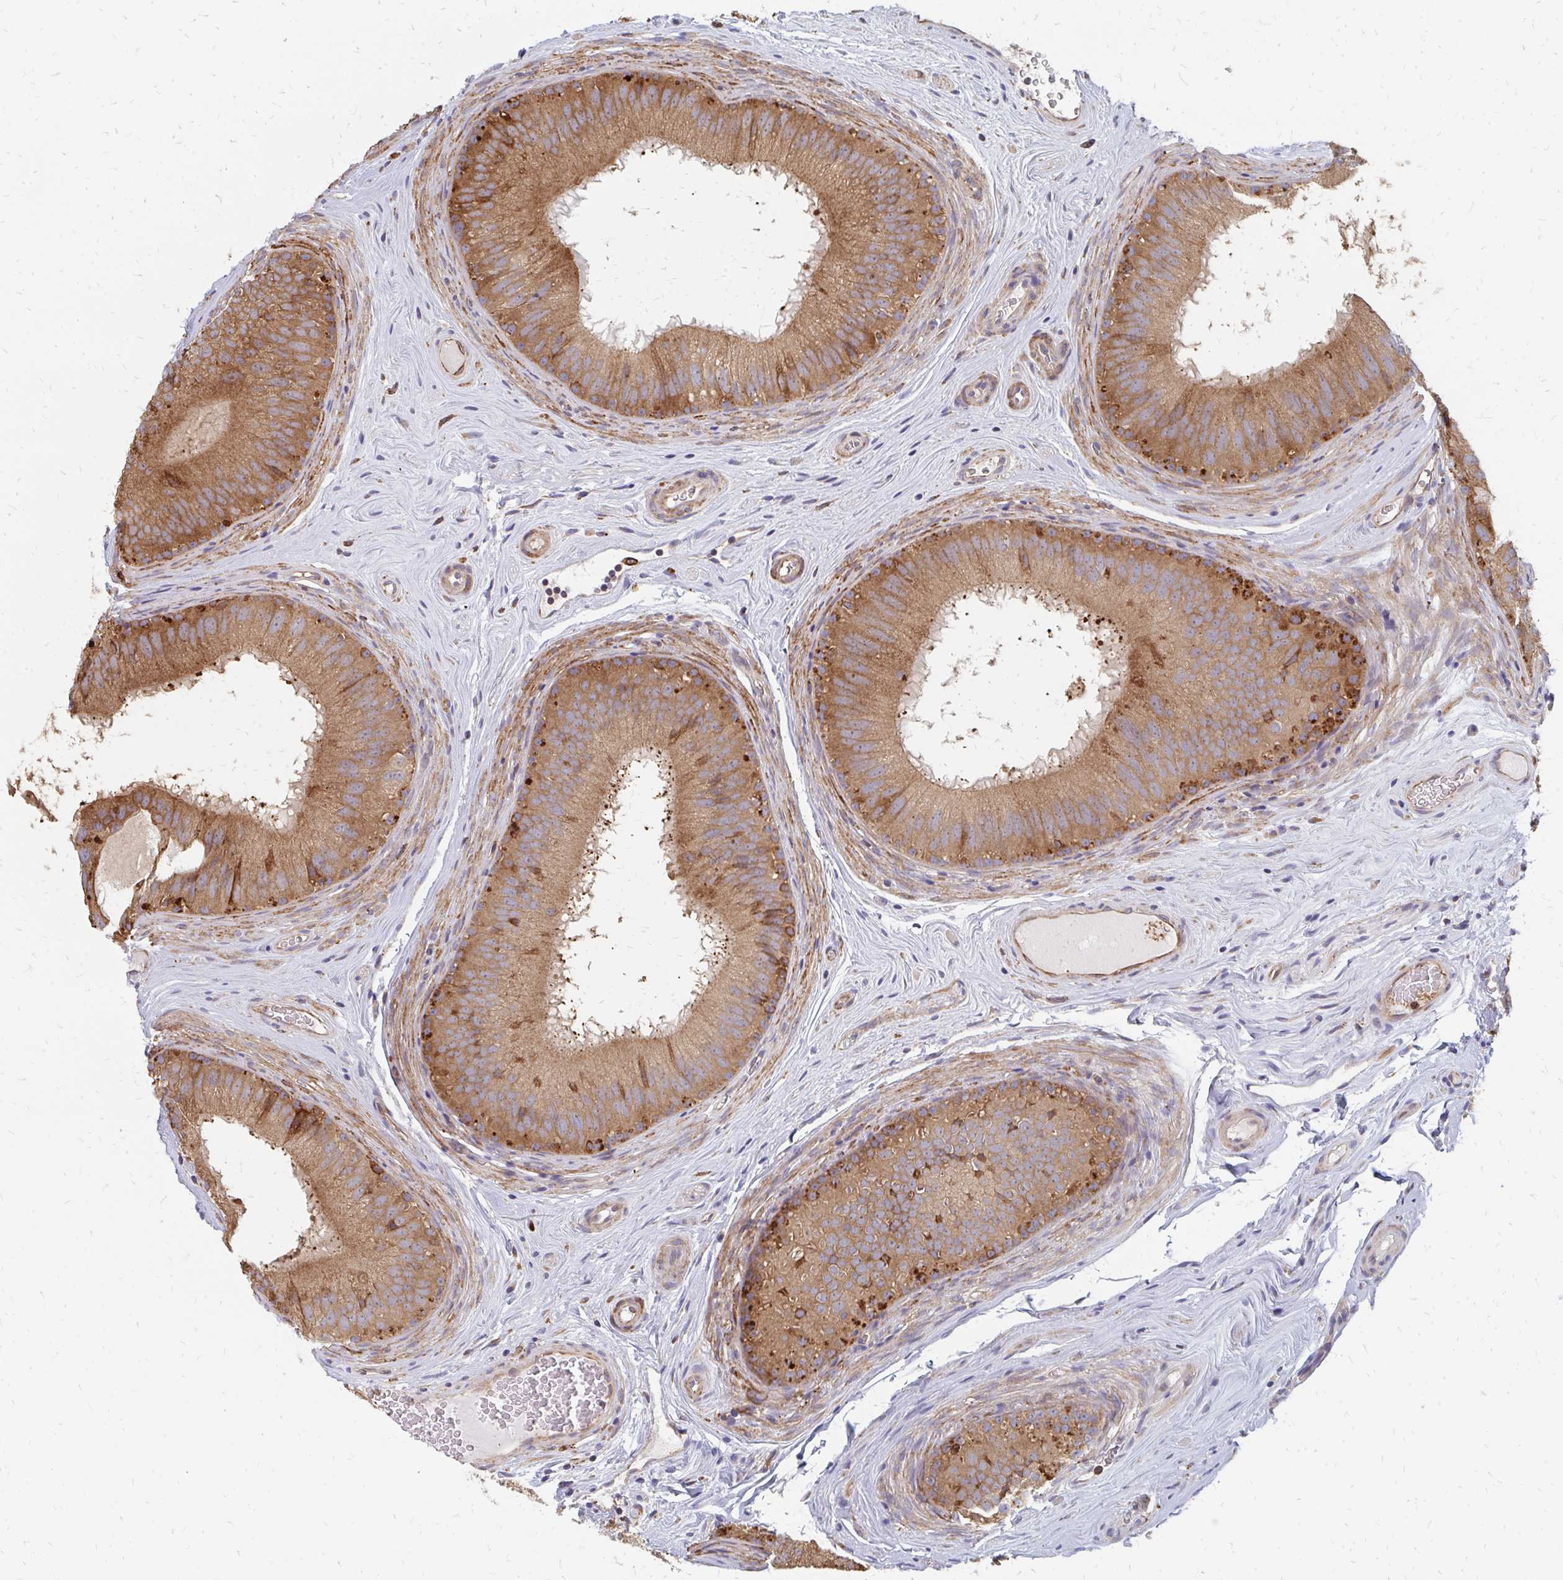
{"staining": {"intensity": "moderate", "quantity": ">75%", "location": "cytoplasmic/membranous"}, "tissue": "epididymis", "cell_type": "Glandular cells", "image_type": "normal", "snomed": [{"axis": "morphology", "description": "Normal tissue, NOS"}, {"axis": "topography", "description": "Epididymis"}], "caption": "DAB immunohistochemical staining of unremarkable epididymis displays moderate cytoplasmic/membranous protein positivity in about >75% of glandular cells.", "gene": "PPP1R13L", "patient": {"sex": "male", "age": 44}}